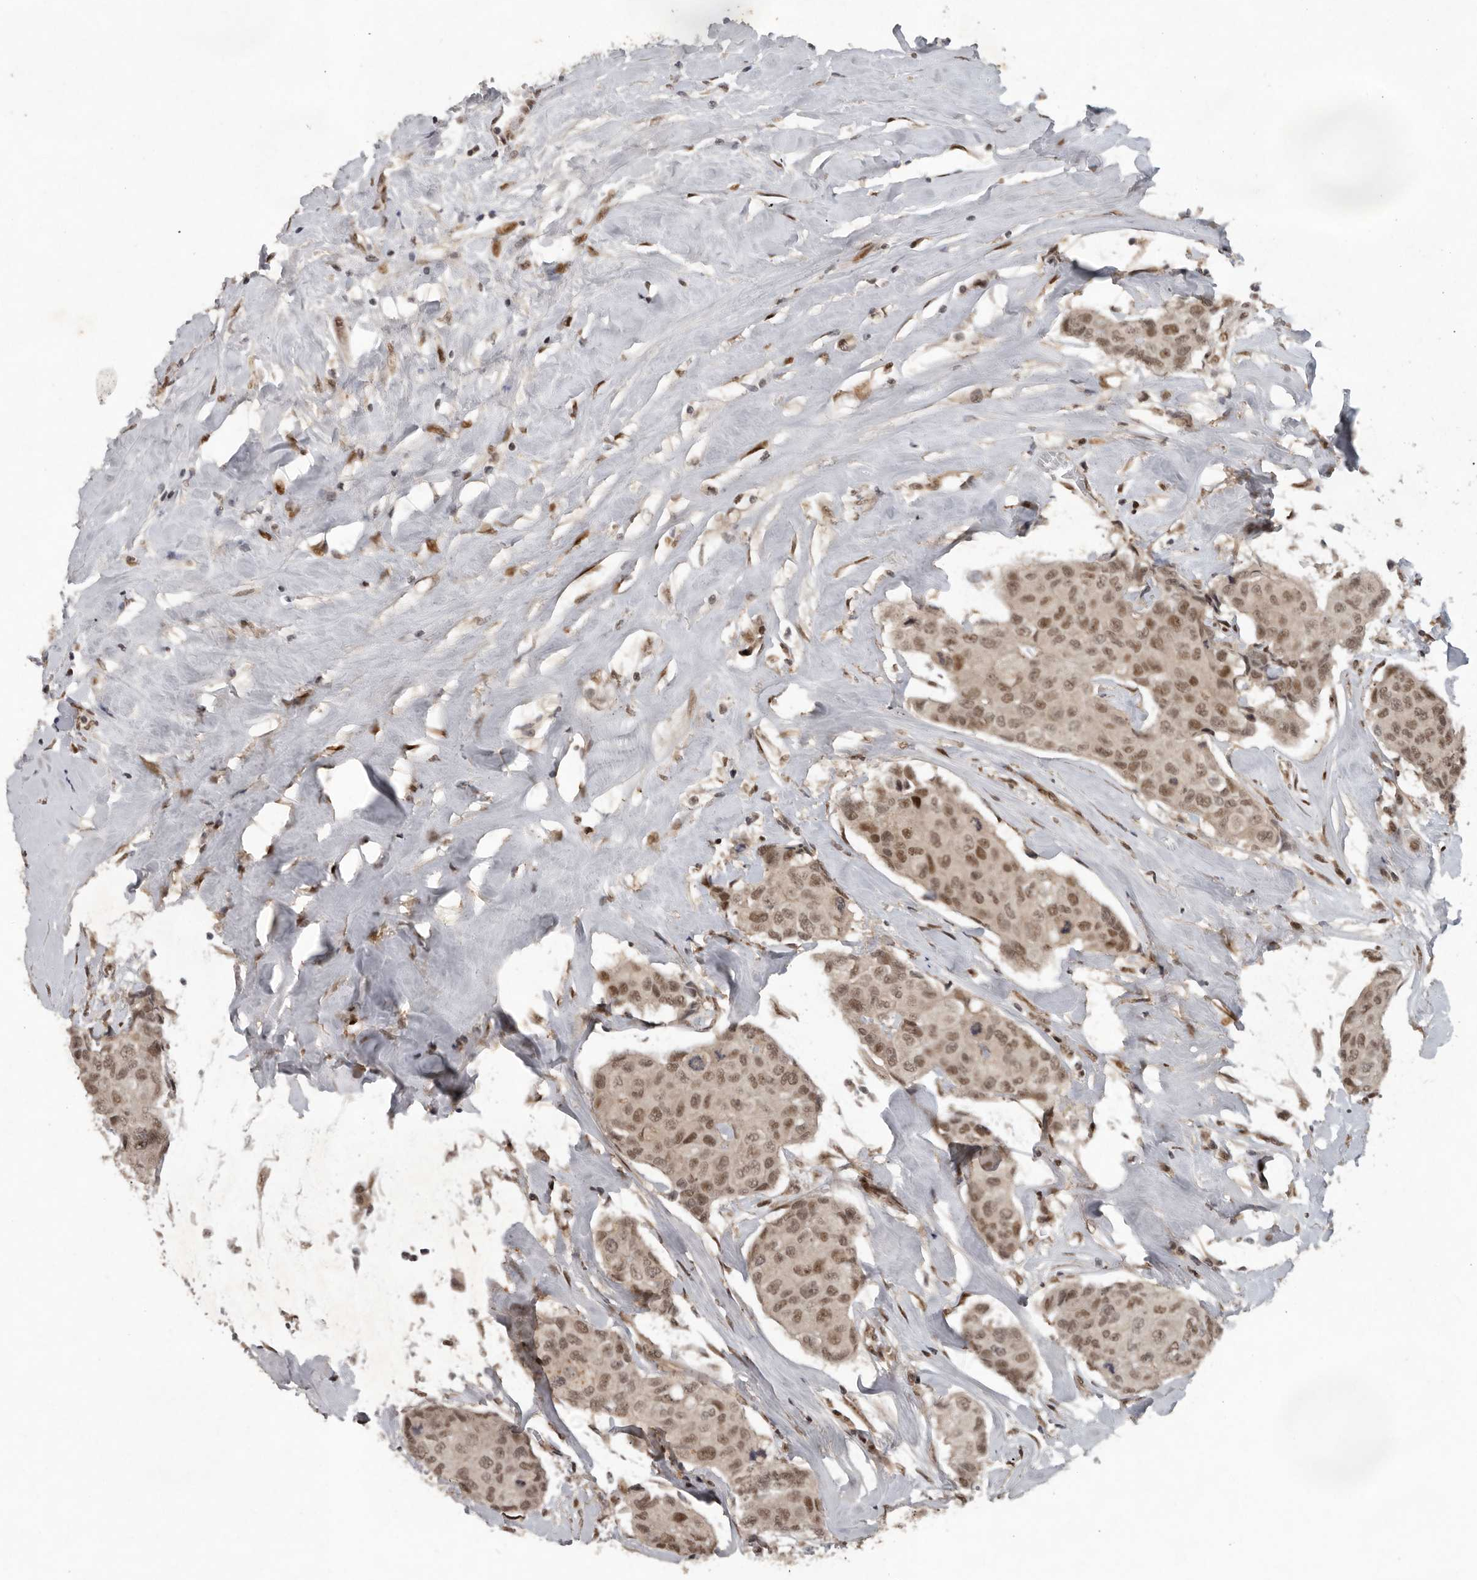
{"staining": {"intensity": "moderate", "quantity": "25%-75%", "location": "nuclear"}, "tissue": "breast cancer", "cell_type": "Tumor cells", "image_type": "cancer", "snomed": [{"axis": "morphology", "description": "Duct carcinoma"}, {"axis": "topography", "description": "Breast"}], "caption": "Brown immunohistochemical staining in human intraductal carcinoma (breast) displays moderate nuclear staining in about 25%-75% of tumor cells.", "gene": "CDC27", "patient": {"sex": "female", "age": 80}}